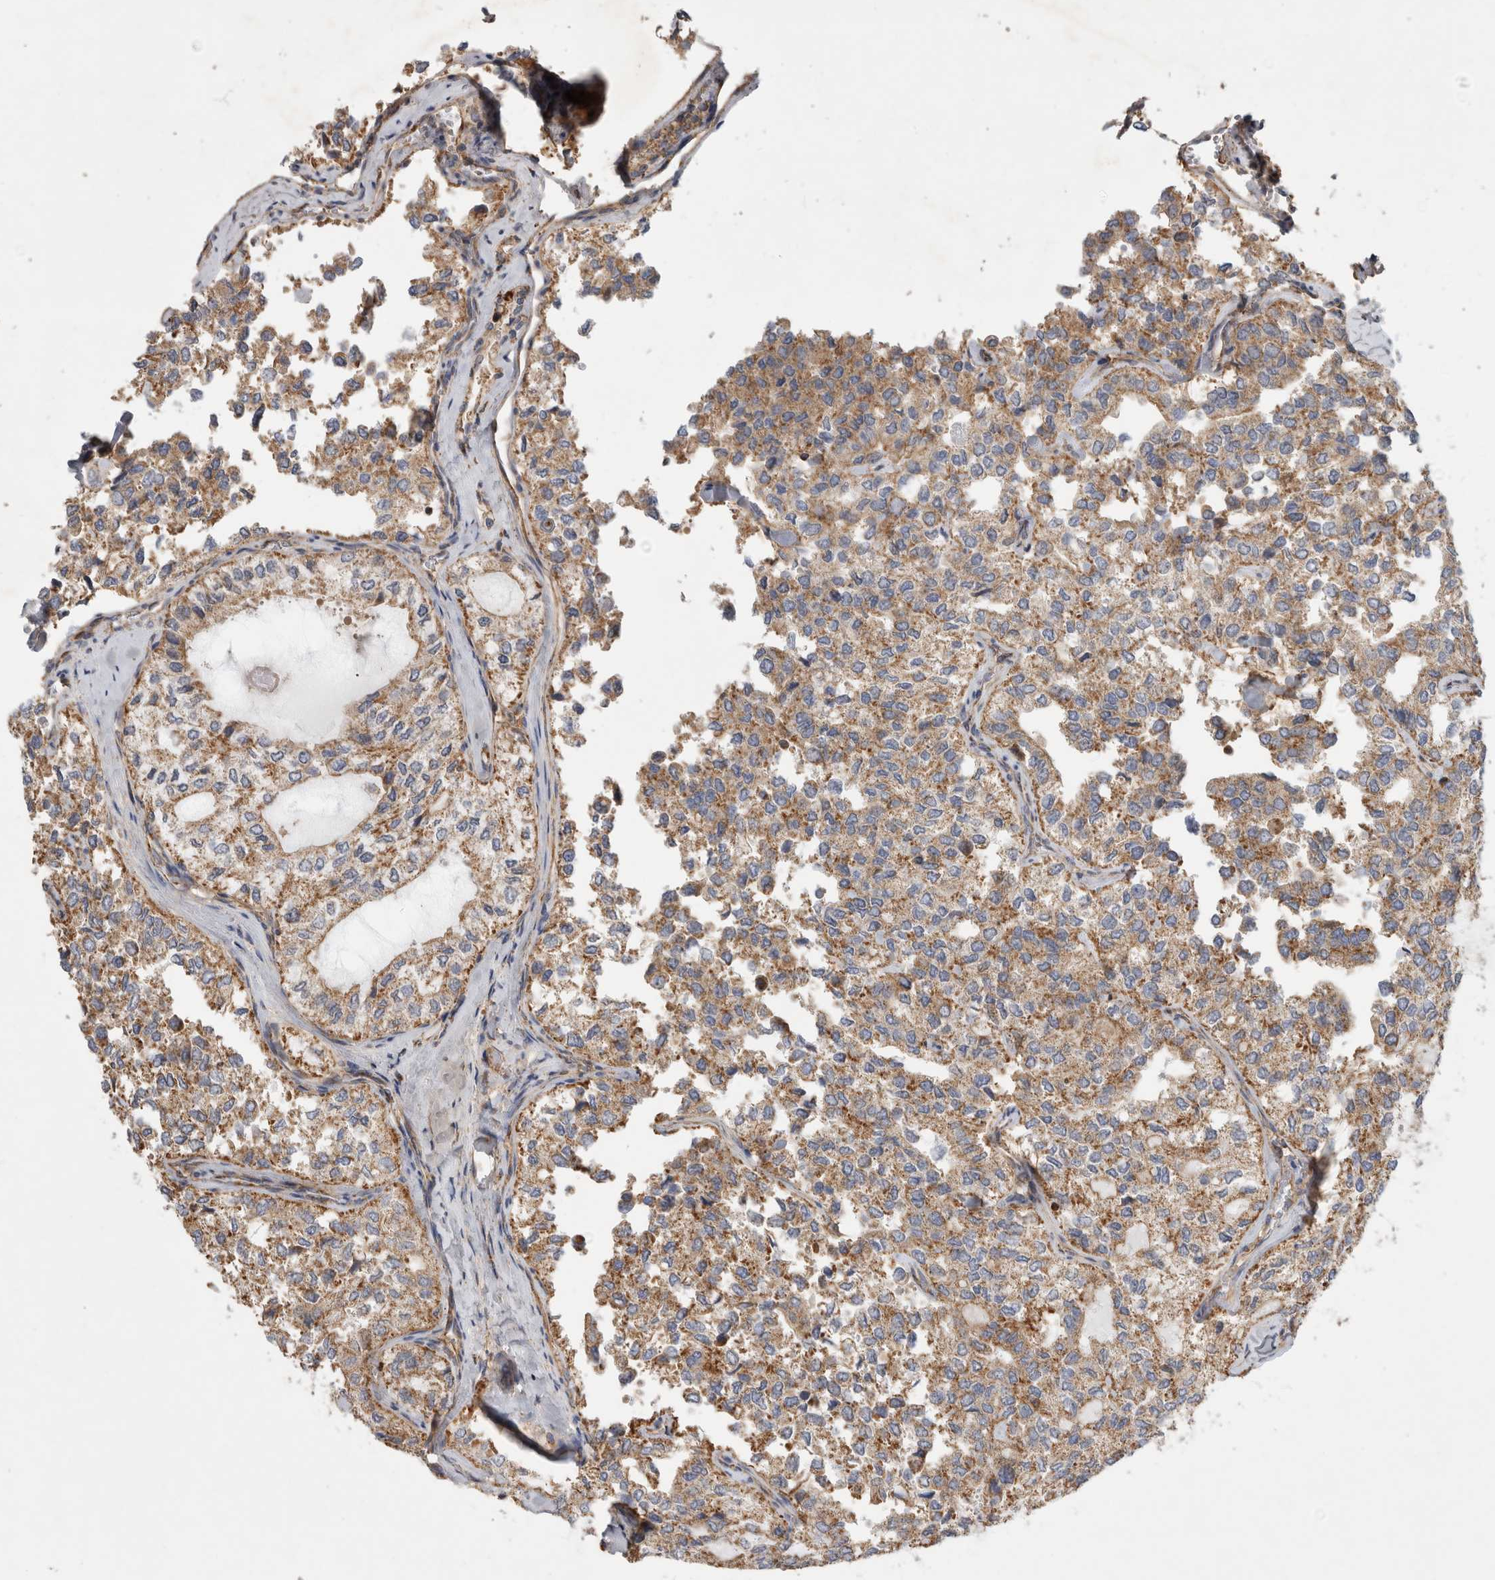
{"staining": {"intensity": "moderate", "quantity": "25%-75%", "location": "cytoplasmic/membranous"}, "tissue": "thyroid cancer", "cell_type": "Tumor cells", "image_type": "cancer", "snomed": [{"axis": "morphology", "description": "Follicular adenoma carcinoma, NOS"}, {"axis": "topography", "description": "Thyroid gland"}], "caption": "The photomicrograph shows a brown stain indicating the presence of a protein in the cytoplasmic/membranous of tumor cells in thyroid follicular adenoma carcinoma. Ihc stains the protein in brown and the nuclei are stained blue.", "gene": "SFXN2", "patient": {"sex": "male", "age": 75}}